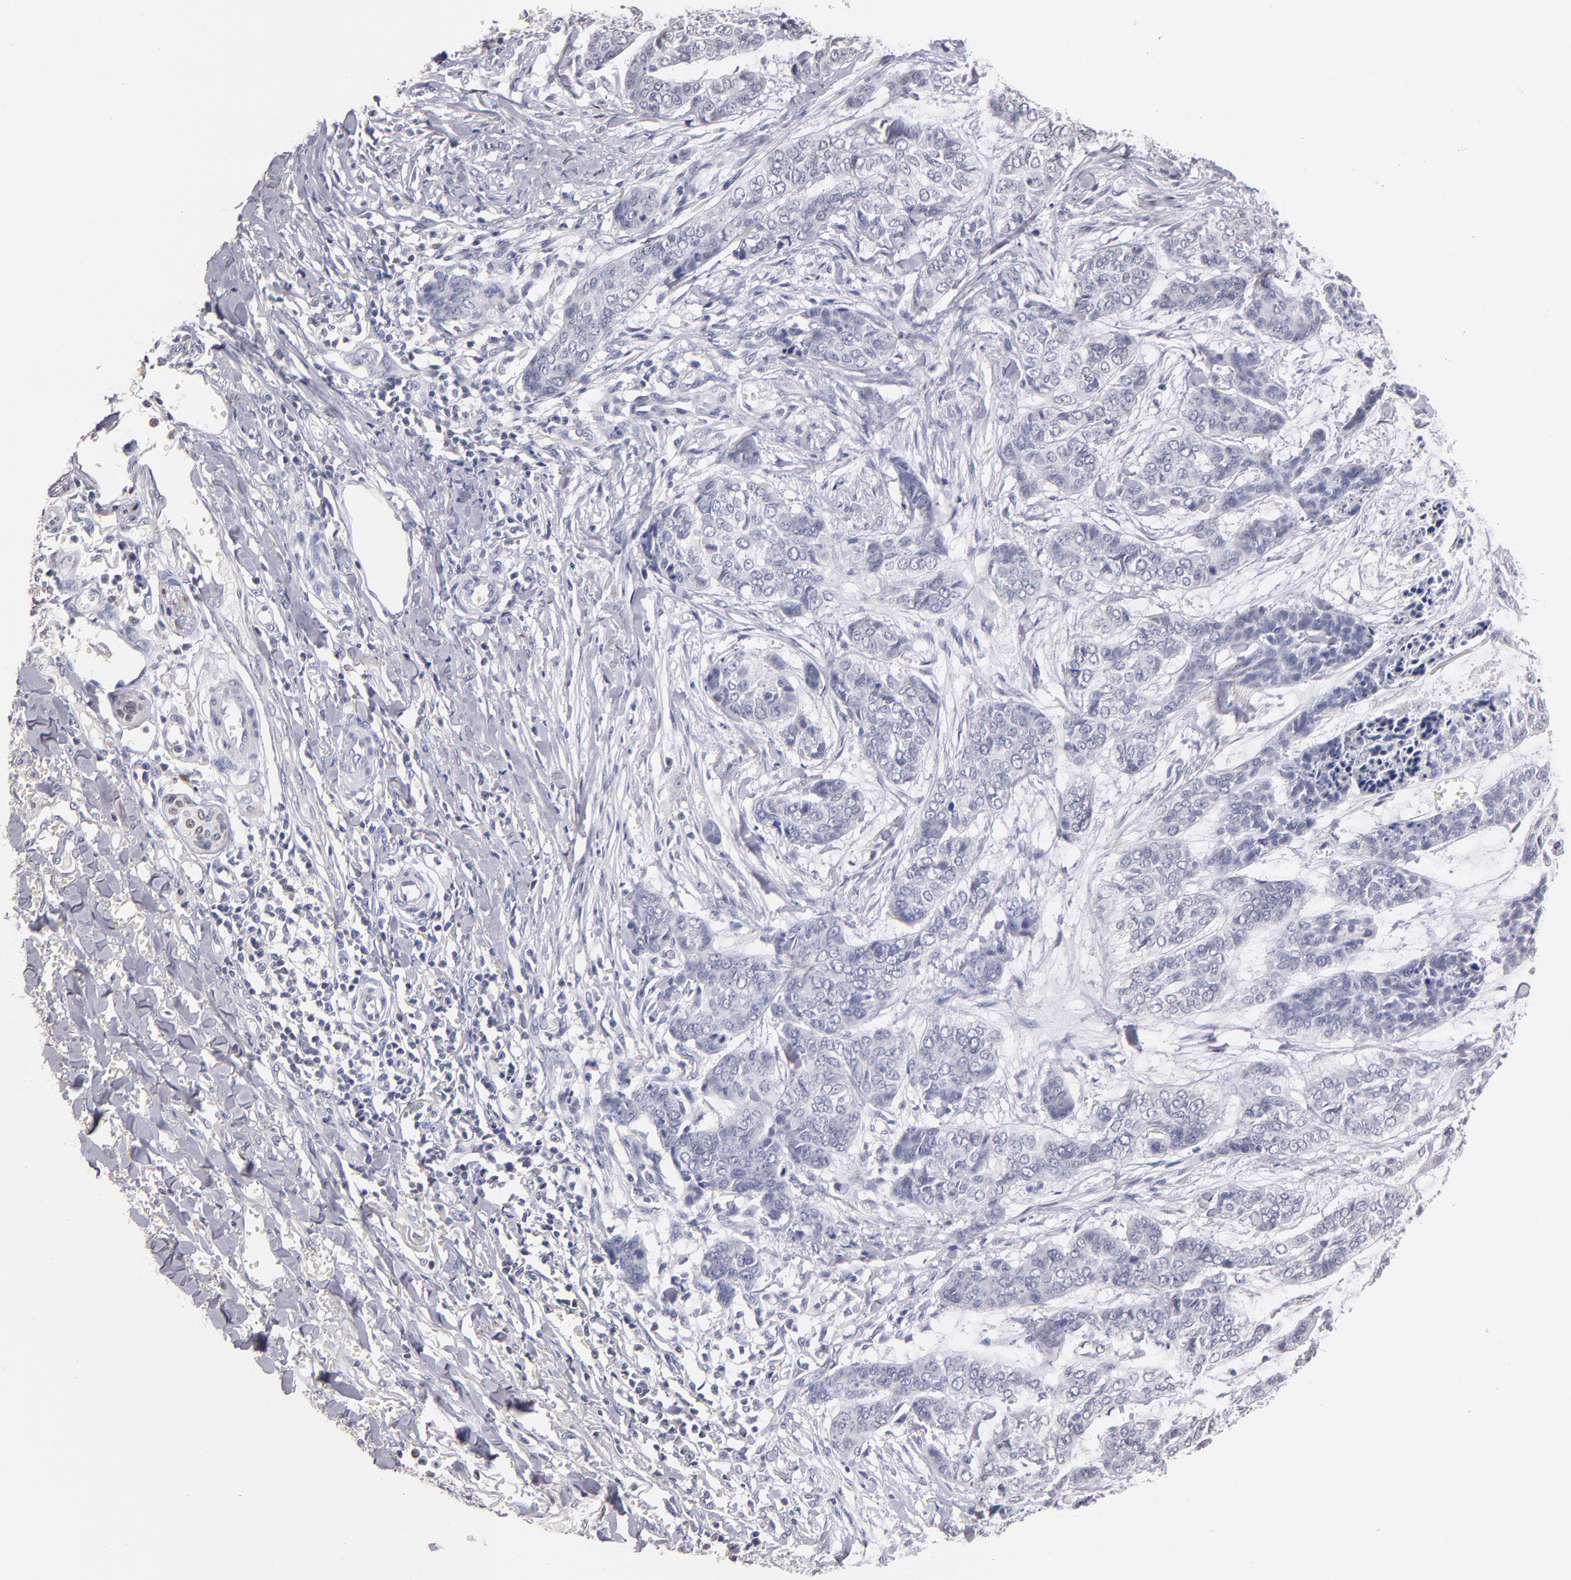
{"staining": {"intensity": "negative", "quantity": "none", "location": "none"}, "tissue": "skin cancer", "cell_type": "Tumor cells", "image_type": "cancer", "snomed": [{"axis": "morphology", "description": "Basal cell carcinoma"}, {"axis": "topography", "description": "Skin"}], "caption": "Basal cell carcinoma (skin) stained for a protein using immunohistochemistry shows no expression tumor cells.", "gene": "SOX10", "patient": {"sex": "female", "age": 64}}